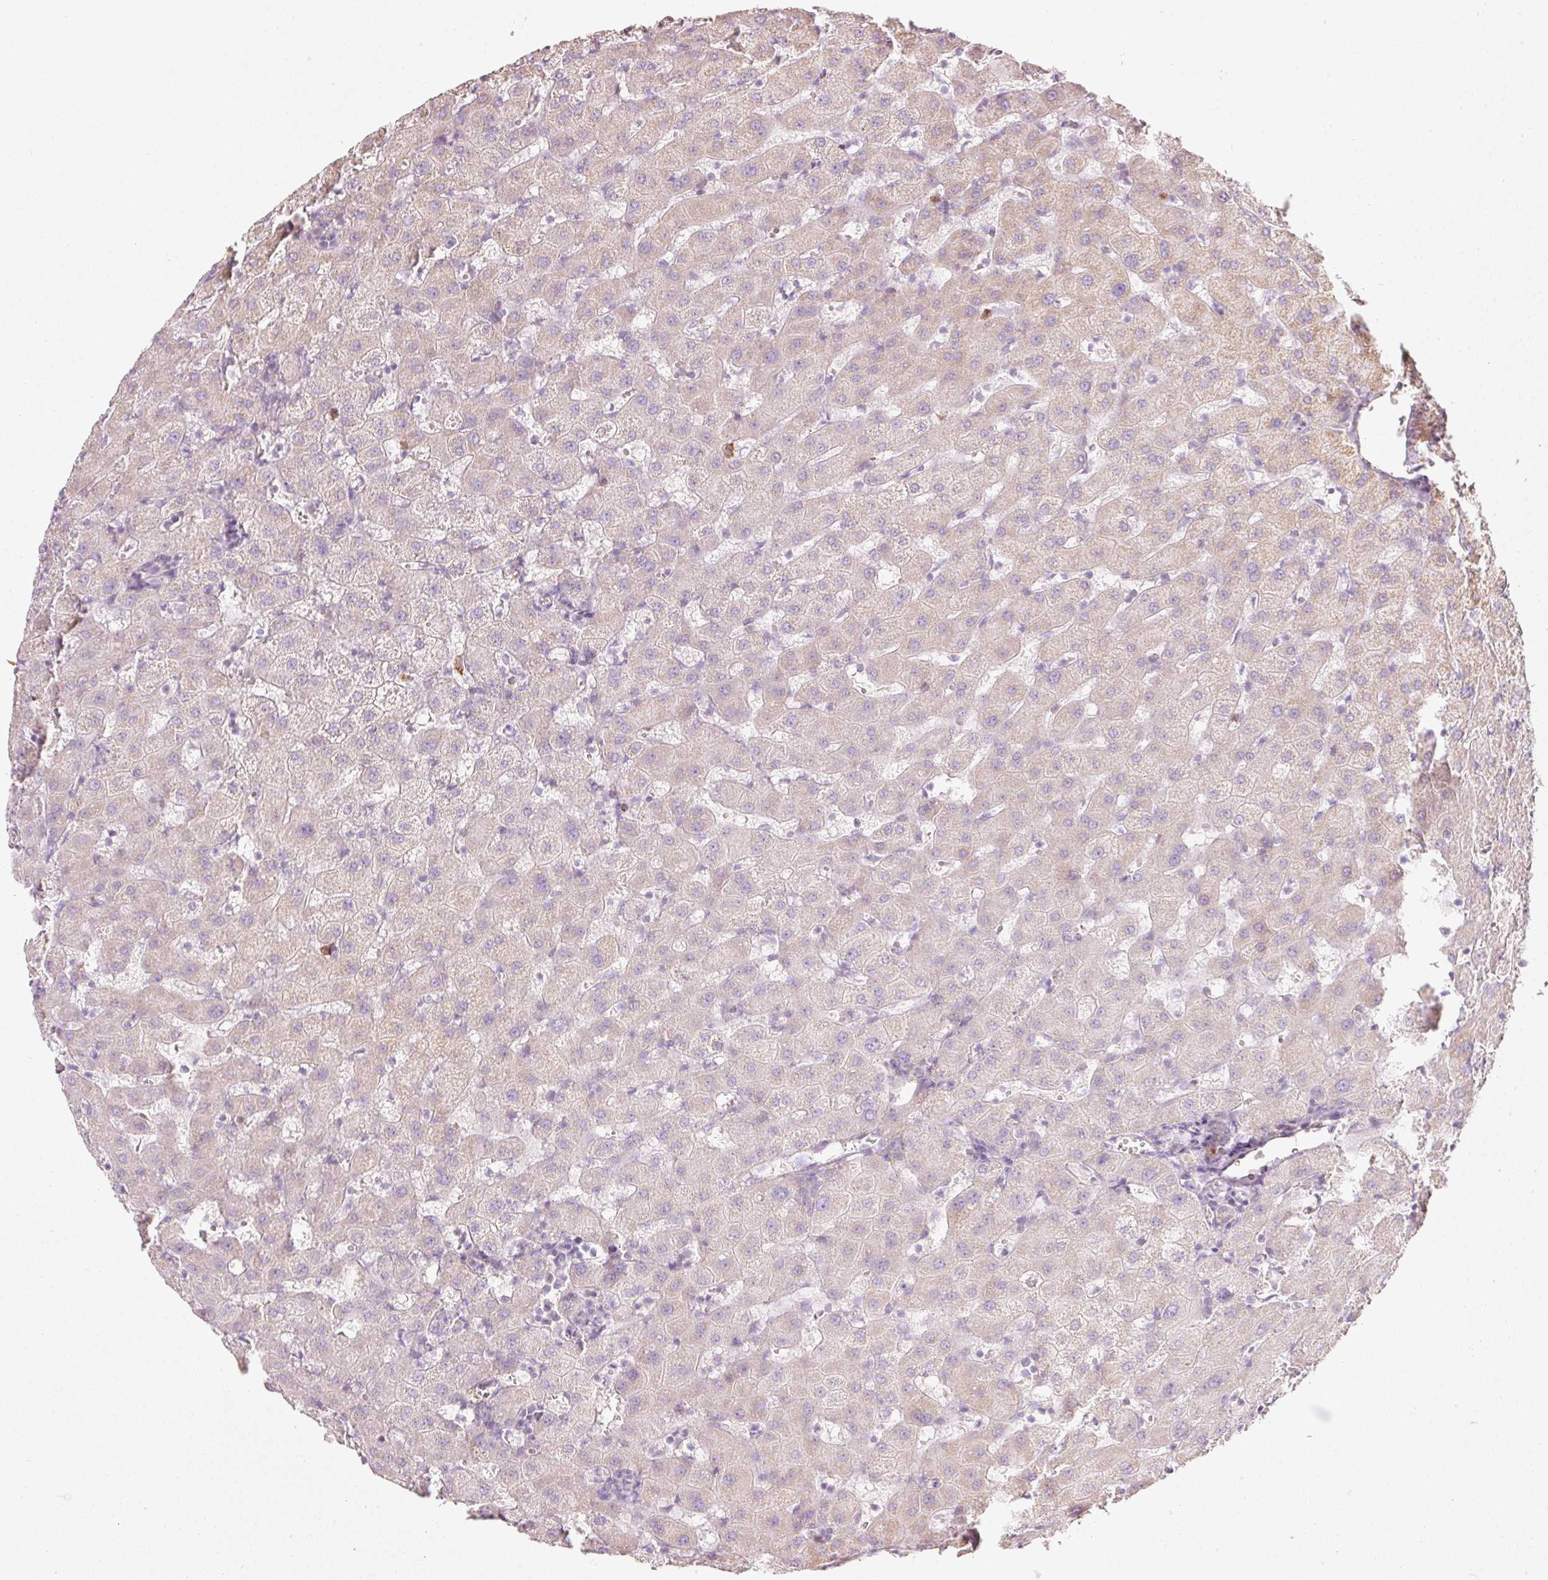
{"staining": {"intensity": "negative", "quantity": "none", "location": "none"}, "tissue": "liver", "cell_type": "Cholangiocytes", "image_type": "normal", "snomed": [{"axis": "morphology", "description": "Normal tissue, NOS"}, {"axis": "topography", "description": "Liver"}], "caption": "The histopathology image displays no significant expression in cholangiocytes of liver.", "gene": "DUT", "patient": {"sex": "female", "age": 63}}